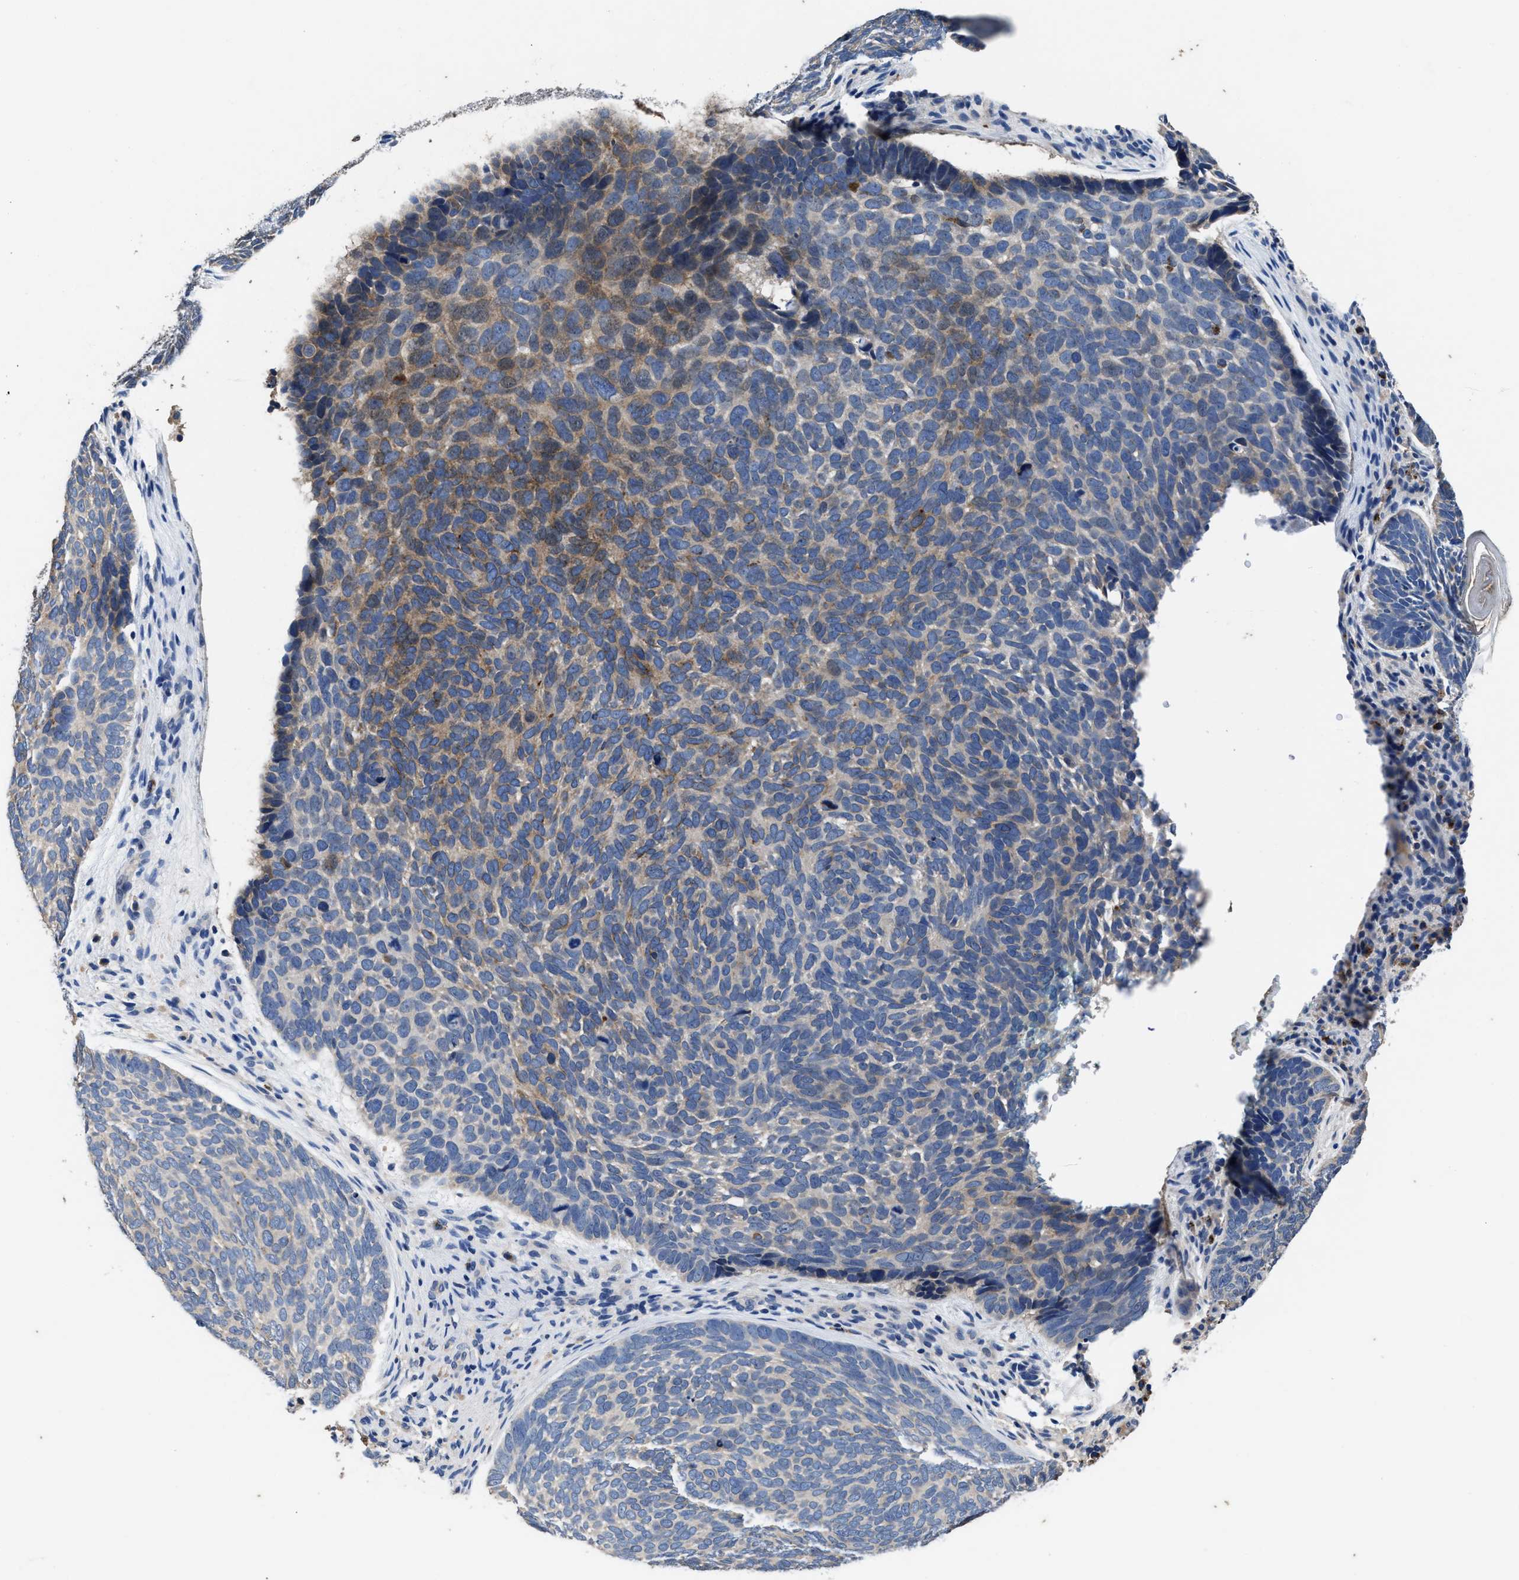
{"staining": {"intensity": "moderate", "quantity": "<25%", "location": "cytoplasmic/membranous"}, "tissue": "skin cancer", "cell_type": "Tumor cells", "image_type": "cancer", "snomed": [{"axis": "morphology", "description": "Basal cell carcinoma"}, {"axis": "topography", "description": "Skin"}, {"axis": "topography", "description": "Skin of head"}], "caption": "High-magnification brightfield microscopy of skin basal cell carcinoma stained with DAB (3,3'-diaminobenzidine) (brown) and counterstained with hematoxylin (blue). tumor cells exhibit moderate cytoplasmic/membranous positivity is present in about<25% of cells. Using DAB (brown) and hematoxylin (blue) stains, captured at high magnification using brightfield microscopy.", "gene": "UBR4", "patient": {"sex": "female", "age": 85}}